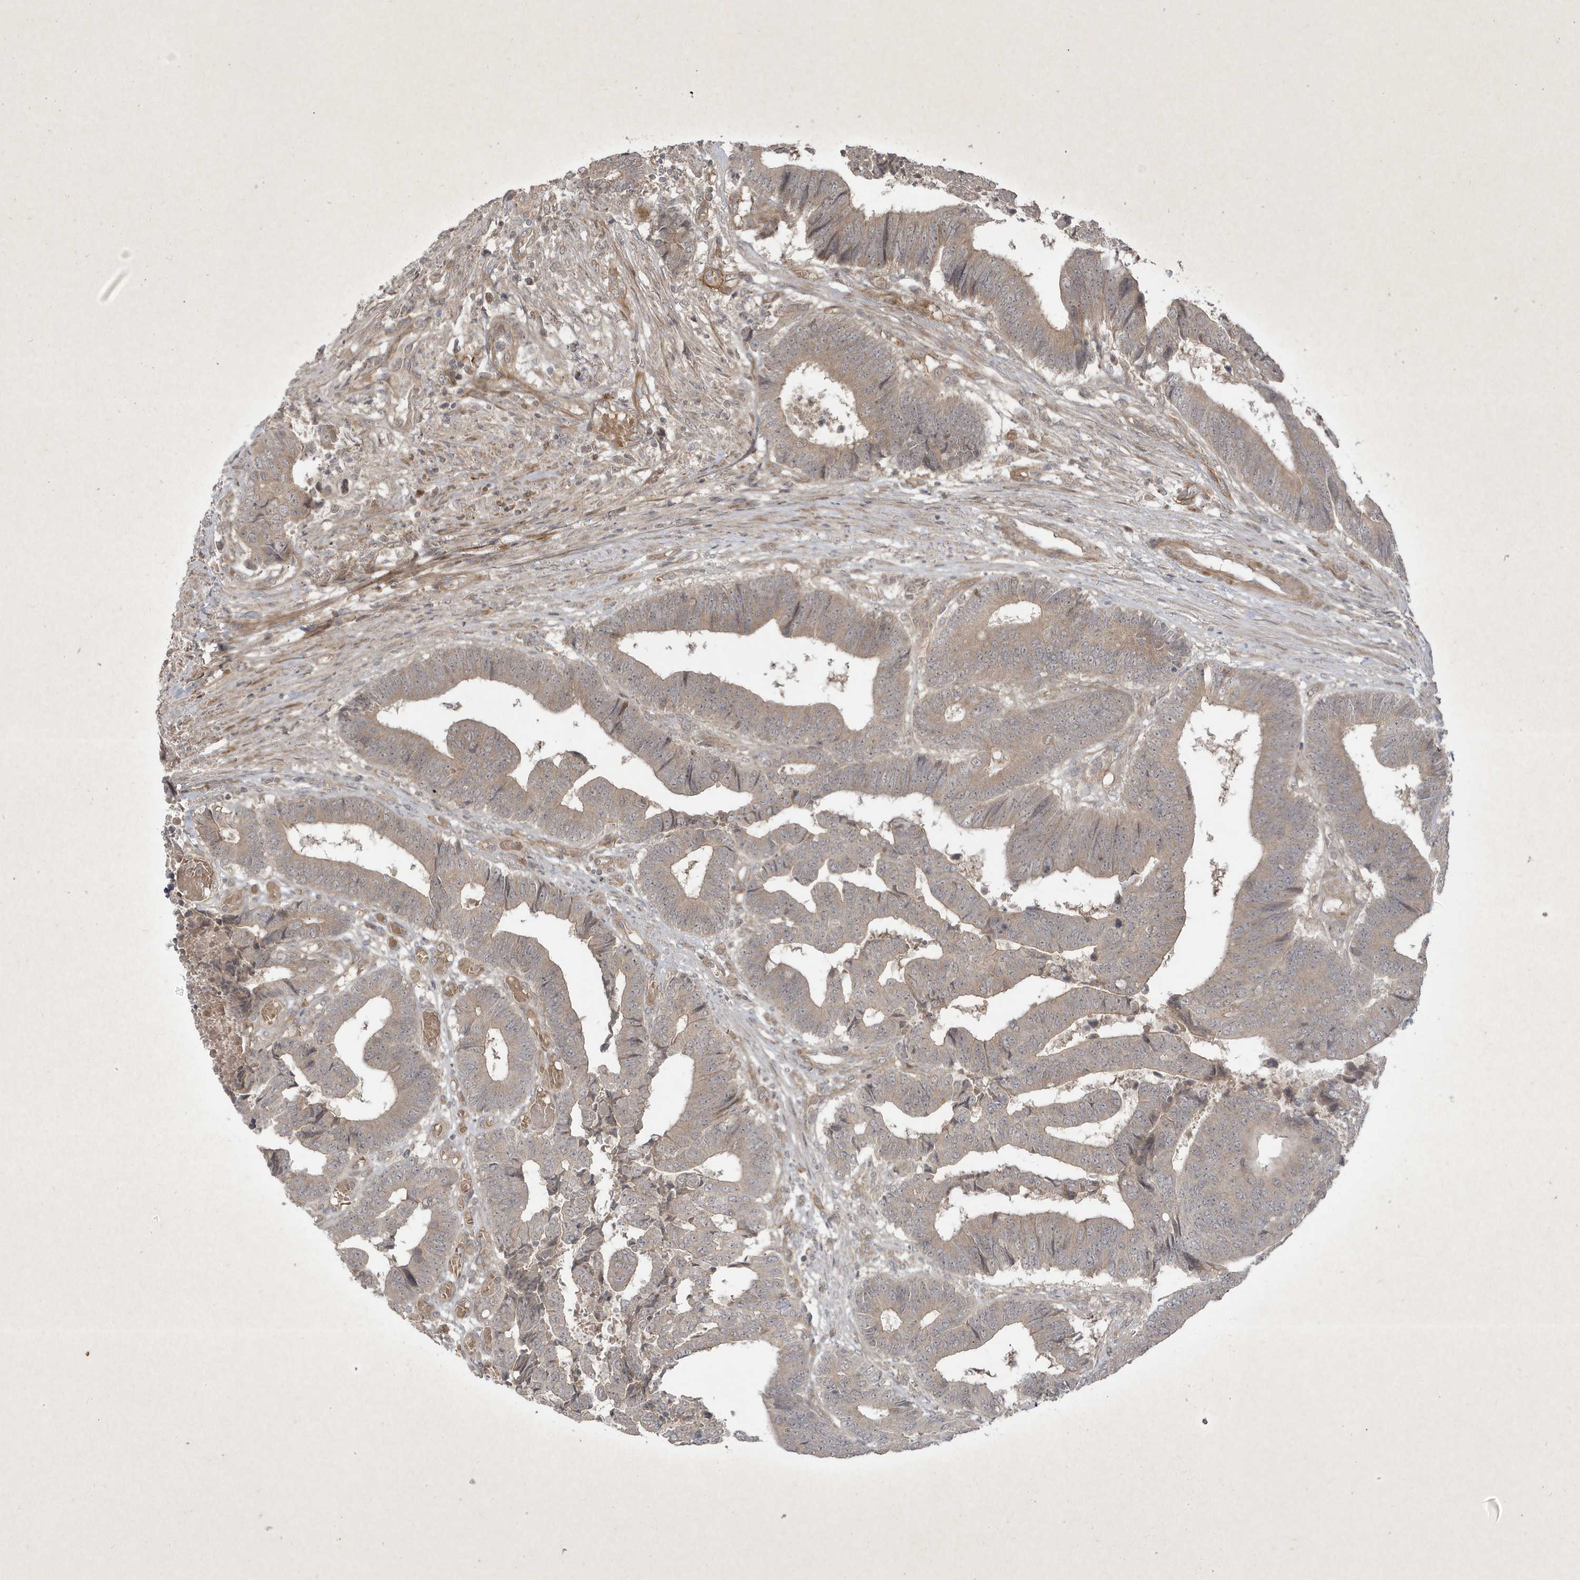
{"staining": {"intensity": "weak", "quantity": "<25%", "location": "cytoplasmic/membranous"}, "tissue": "colorectal cancer", "cell_type": "Tumor cells", "image_type": "cancer", "snomed": [{"axis": "morphology", "description": "Adenocarcinoma, NOS"}, {"axis": "topography", "description": "Rectum"}], "caption": "Image shows no protein positivity in tumor cells of colorectal adenocarcinoma tissue.", "gene": "FAM83C", "patient": {"sex": "male", "age": 84}}